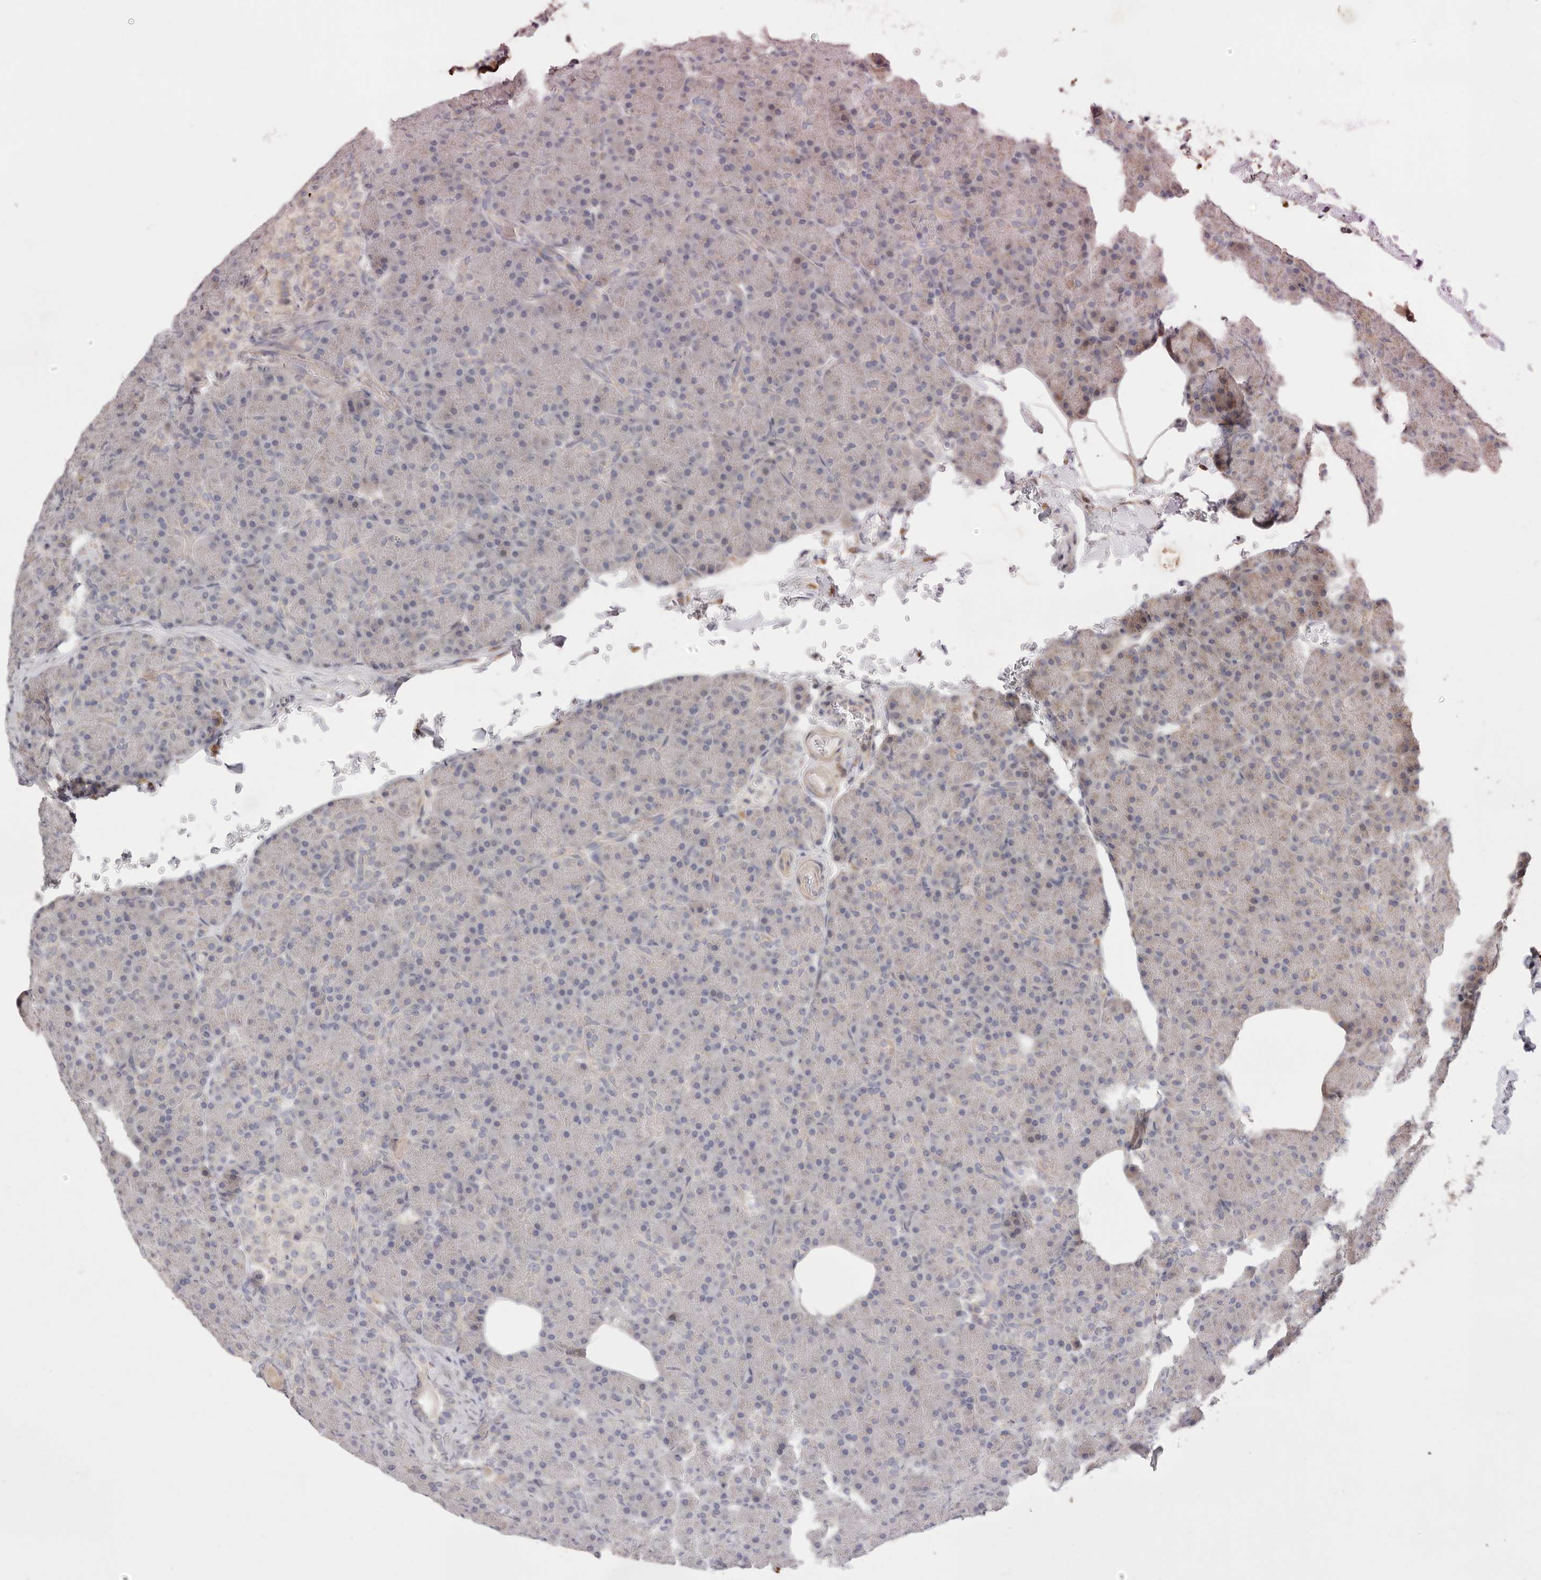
{"staining": {"intensity": "moderate", "quantity": "<25%", "location": "cytoplasmic/membranous"}, "tissue": "pancreas", "cell_type": "Exocrine glandular cells", "image_type": "normal", "snomed": [{"axis": "morphology", "description": "Normal tissue, NOS"}, {"axis": "topography", "description": "Pancreas"}], "caption": "There is low levels of moderate cytoplasmic/membranous positivity in exocrine glandular cells of unremarkable pancreas, as demonstrated by immunohistochemical staining (brown color).", "gene": "USH1C", "patient": {"sex": "female", "age": 43}}